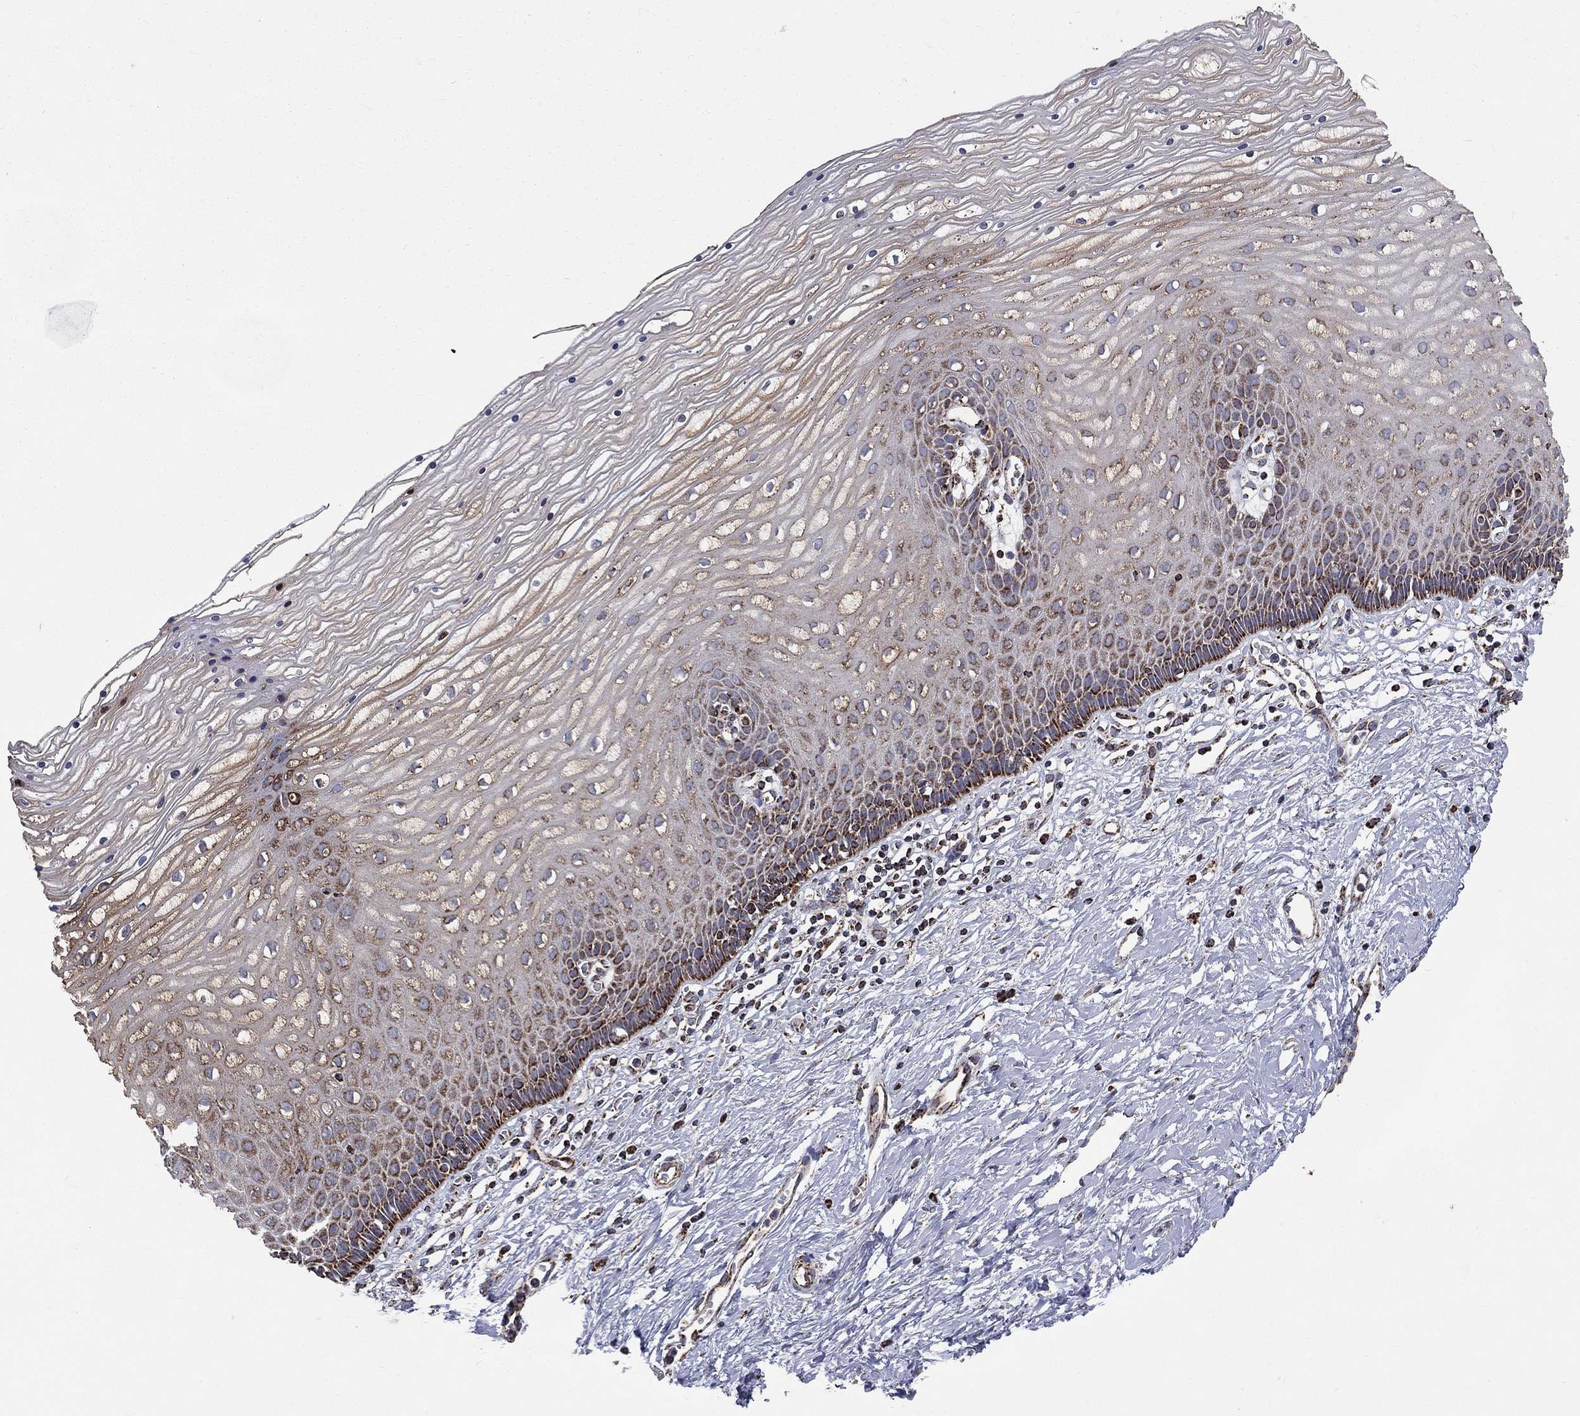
{"staining": {"intensity": "strong", "quantity": ">75%", "location": "cytoplasmic/membranous"}, "tissue": "cervix", "cell_type": "Glandular cells", "image_type": "normal", "snomed": [{"axis": "morphology", "description": "Normal tissue, NOS"}, {"axis": "topography", "description": "Cervix"}], "caption": "Human cervix stained for a protein (brown) reveals strong cytoplasmic/membranous positive expression in about >75% of glandular cells.", "gene": "GOT2", "patient": {"sex": "female", "age": 35}}